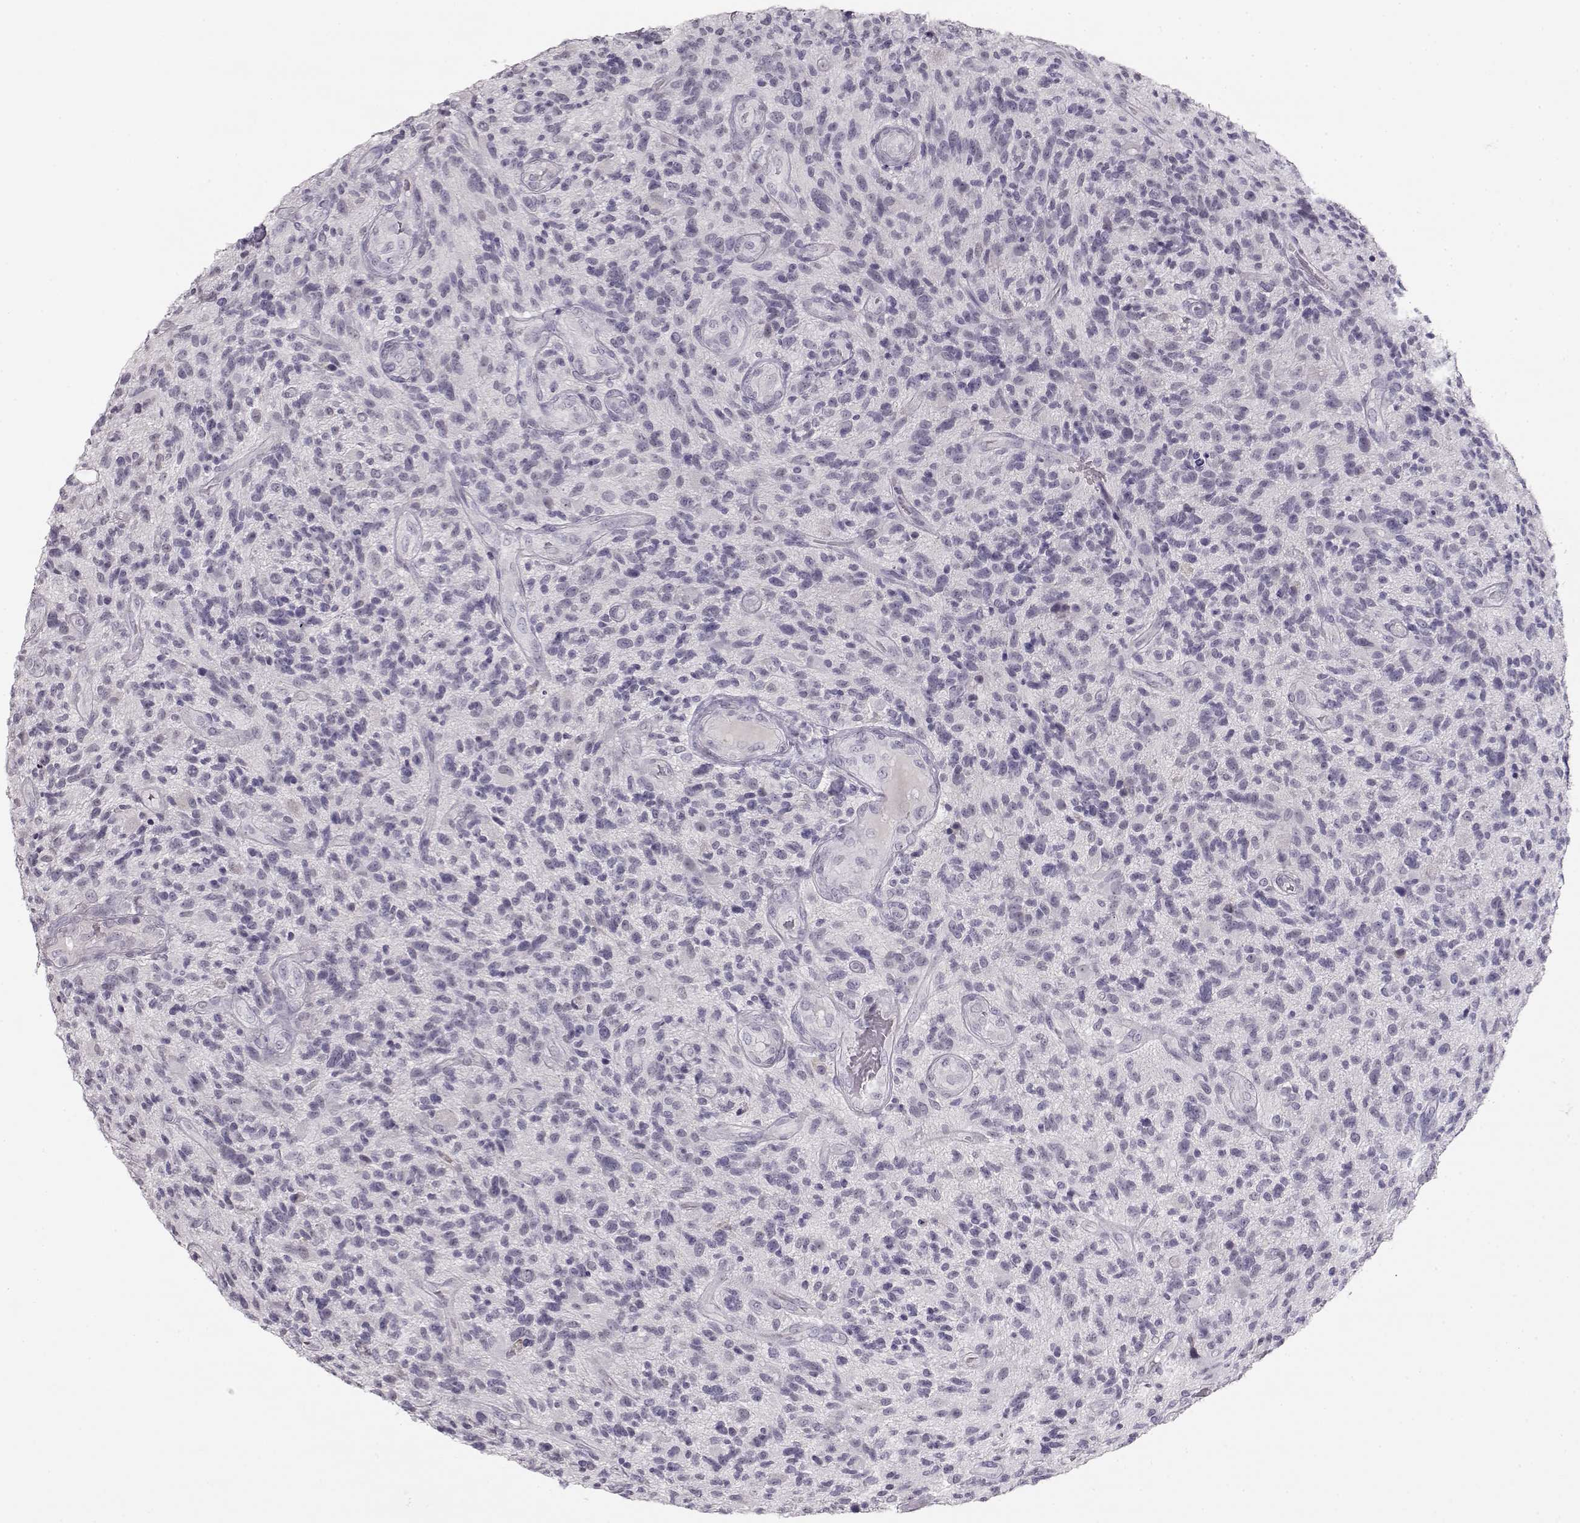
{"staining": {"intensity": "negative", "quantity": "none", "location": "none"}, "tissue": "glioma", "cell_type": "Tumor cells", "image_type": "cancer", "snomed": [{"axis": "morphology", "description": "Glioma, malignant, High grade"}, {"axis": "topography", "description": "Brain"}], "caption": "The micrograph exhibits no significant positivity in tumor cells of high-grade glioma (malignant).", "gene": "IMPG1", "patient": {"sex": "male", "age": 47}}